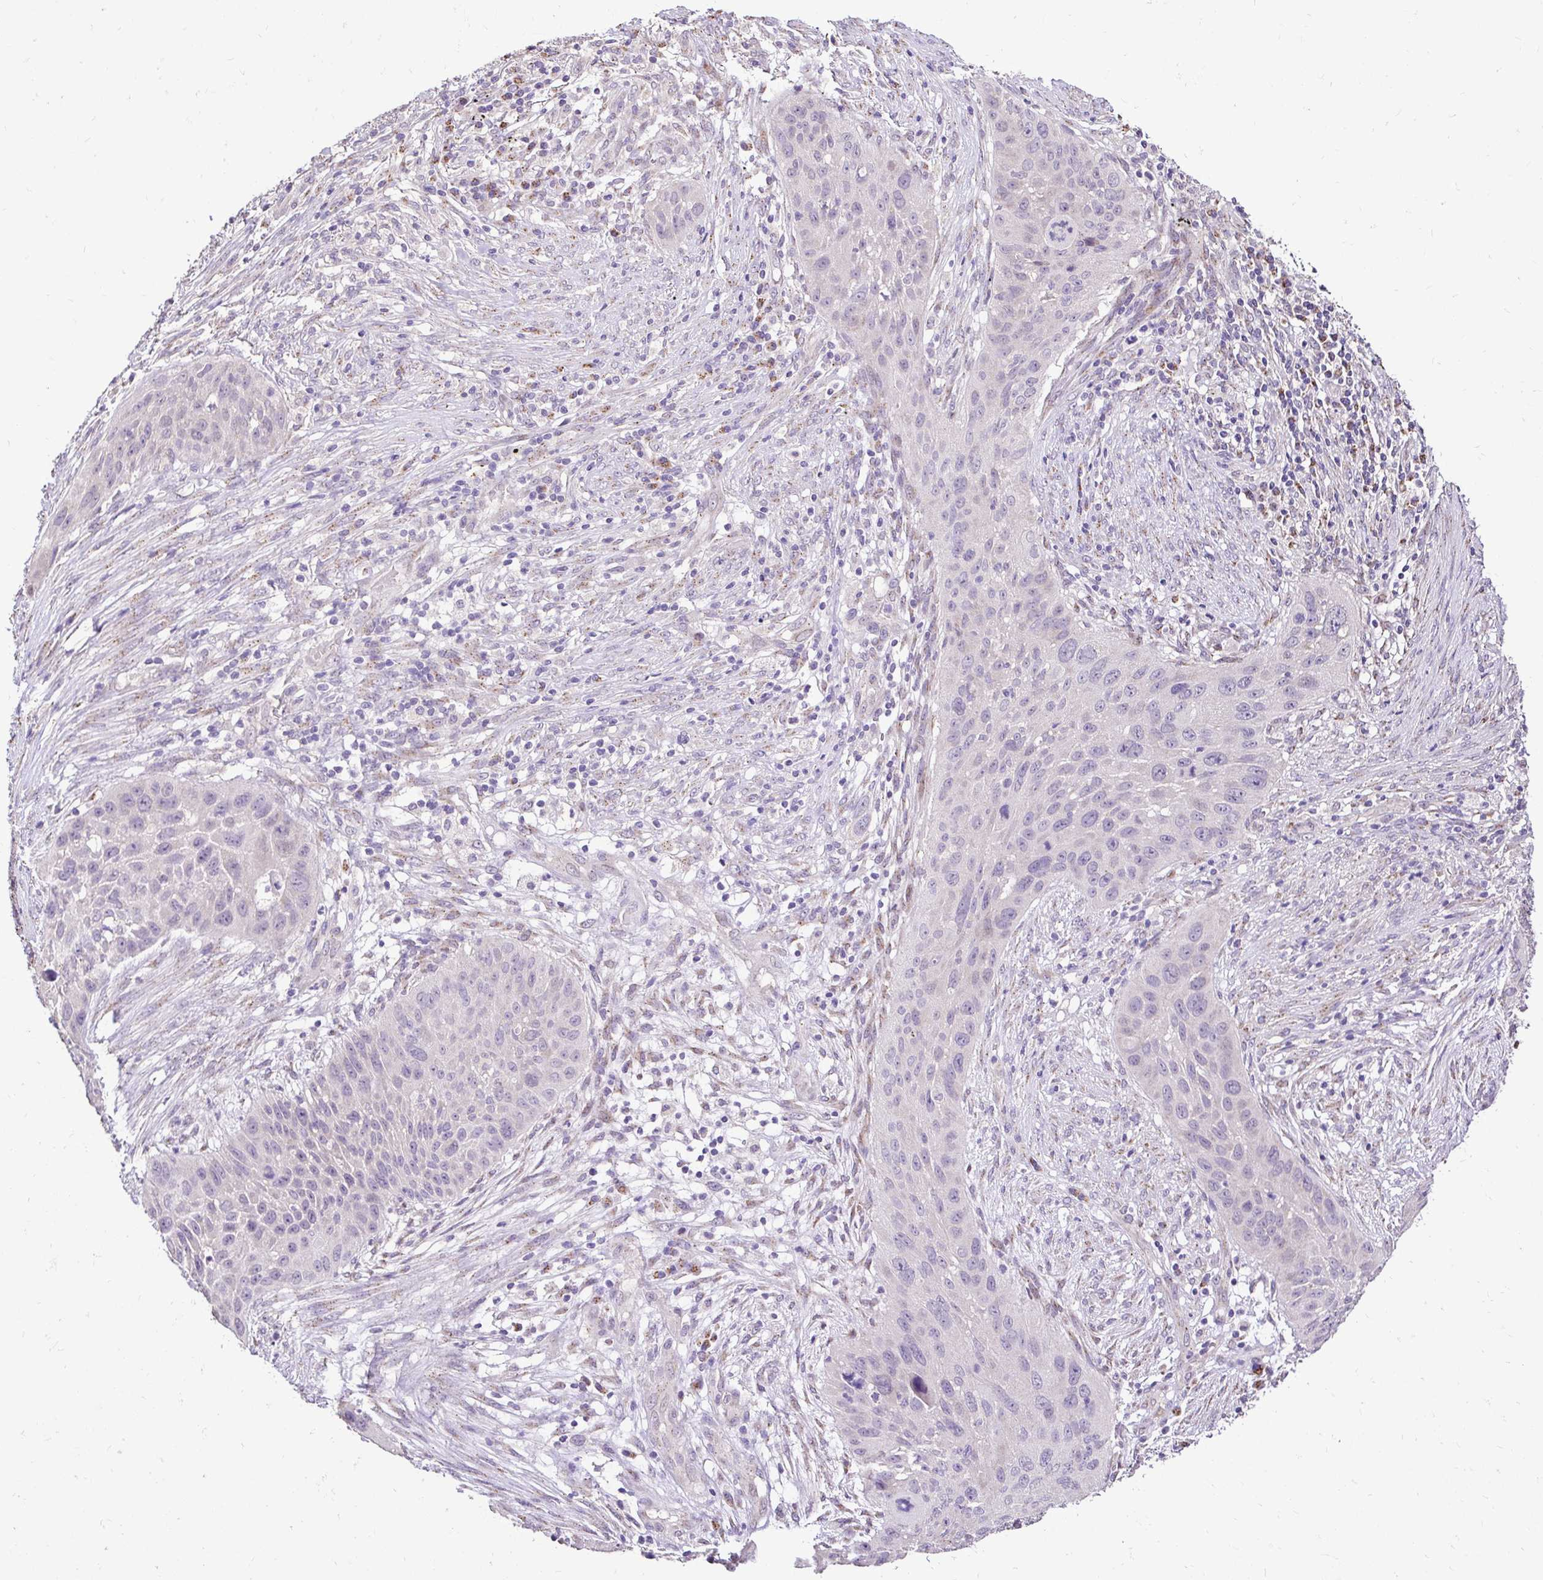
{"staining": {"intensity": "negative", "quantity": "none", "location": "none"}, "tissue": "lung cancer", "cell_type": "Tumor cells", "image_type": "cancer", "snomed": [{"axis": "morphology", "description": "Squamous cell carcinoma, NOS"}, {"axis": "topography", "description": "Lung"}], "caption": "The histopathology image demonstrates no staining of tumor cells in lung cancer (squamous cell carcinoma).", "gene": "KIAA1210", "patient": {"sex": "male", "age": 63}}